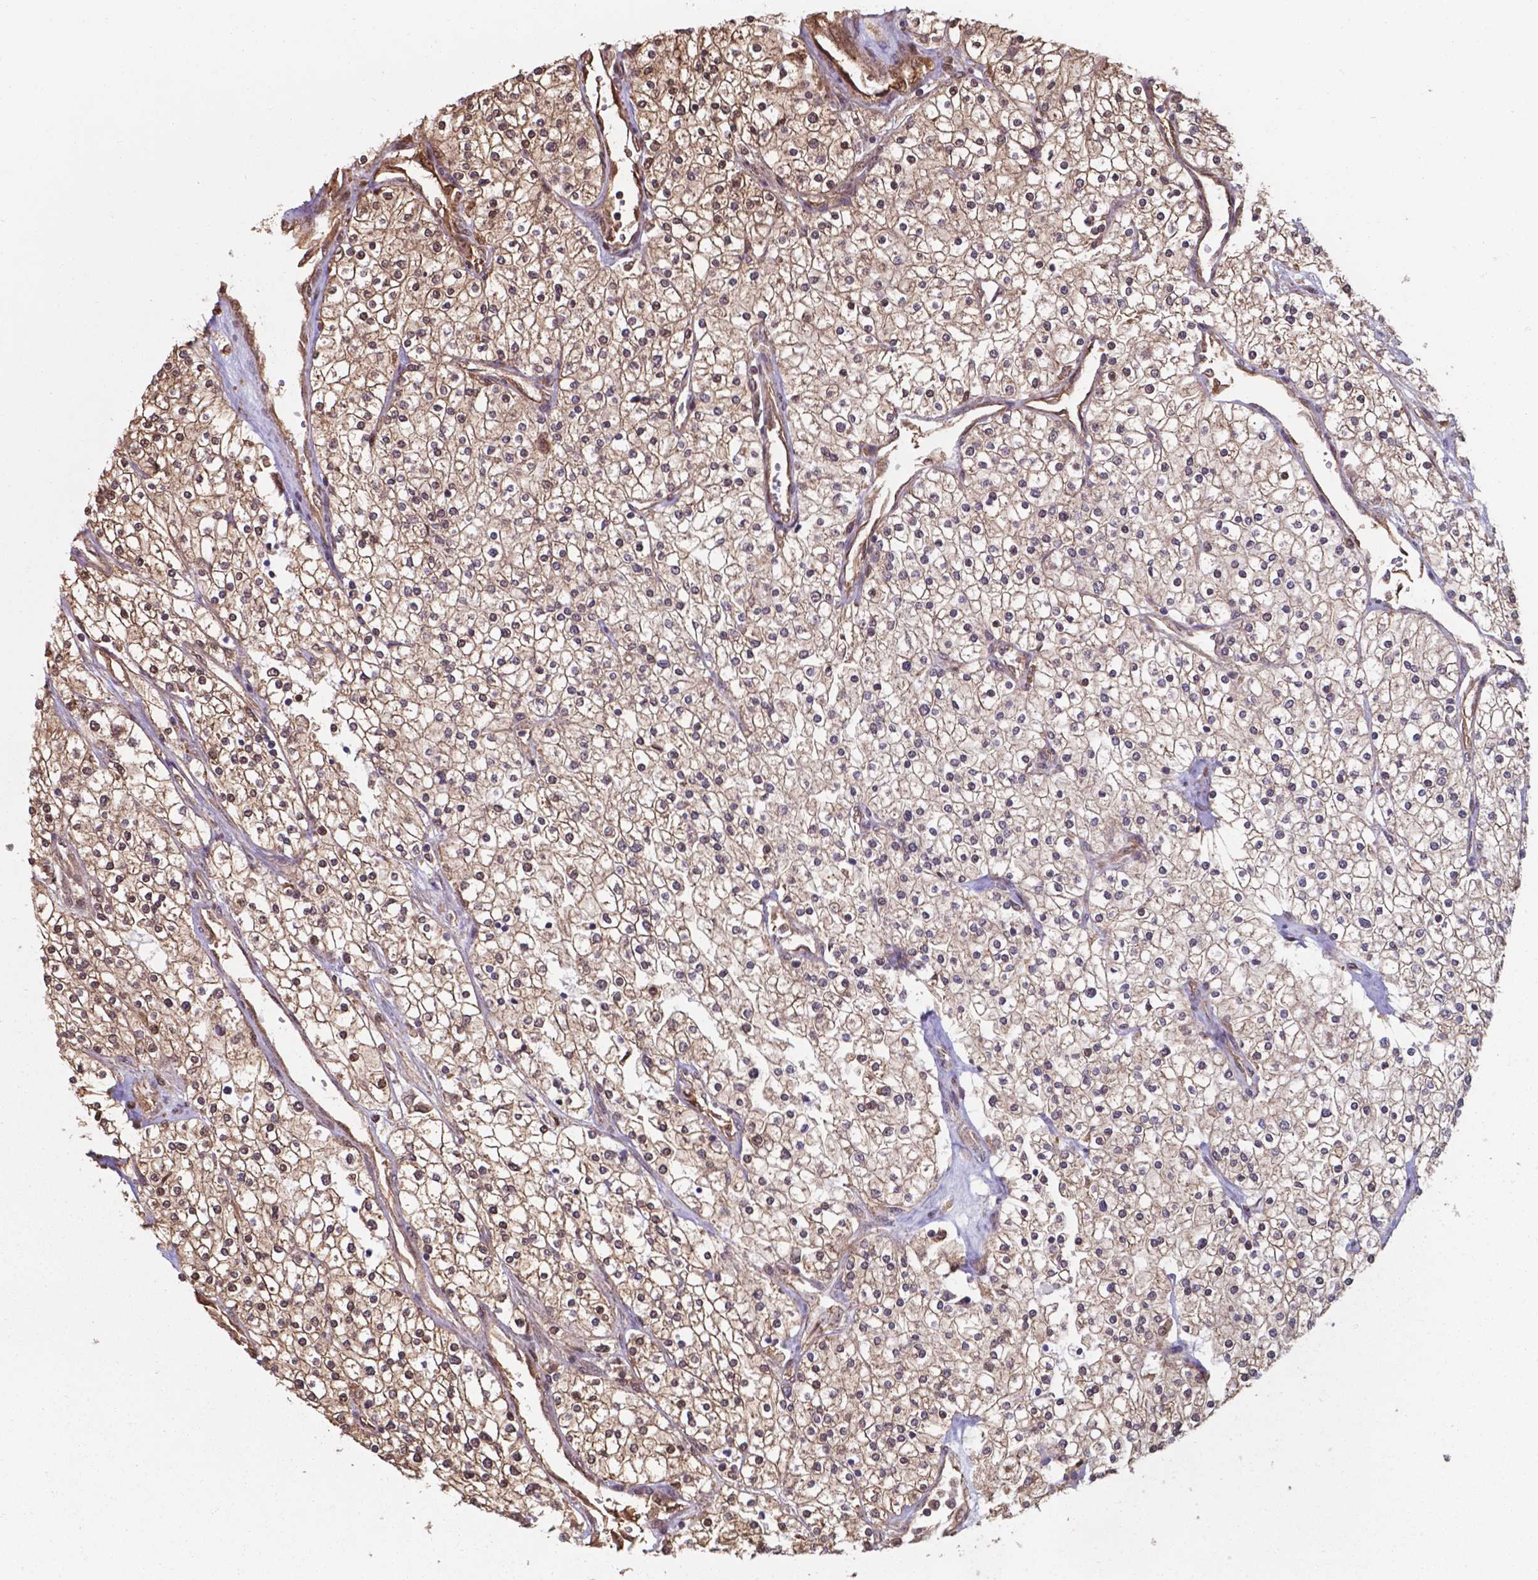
{"staining": {"intensity": "weak", "quantity": ">75%", "location": "cytoplasmic/membranous,nuclear"}, "tissue": "renal cancer", "cell_type": "Tumor cells", "image_type": "cancer", "snomed": [{"axis": "morphology", "description": "Adenocarcinoma, NOS"}, {"axis": "topography", "description": "Kidney"}], "caption": "A brown stain labels weak cytoplasmic/membranous and nuclear positivity of a protein in human renal adenocarcinoma tumor cells. The protein of interest is stained brown, and the nuclei are stained in blue (DAB IHC with brightfield microscopy, high magnification).", "gene": "CHP2", "patient": {"sex": "male", "age": 80}}